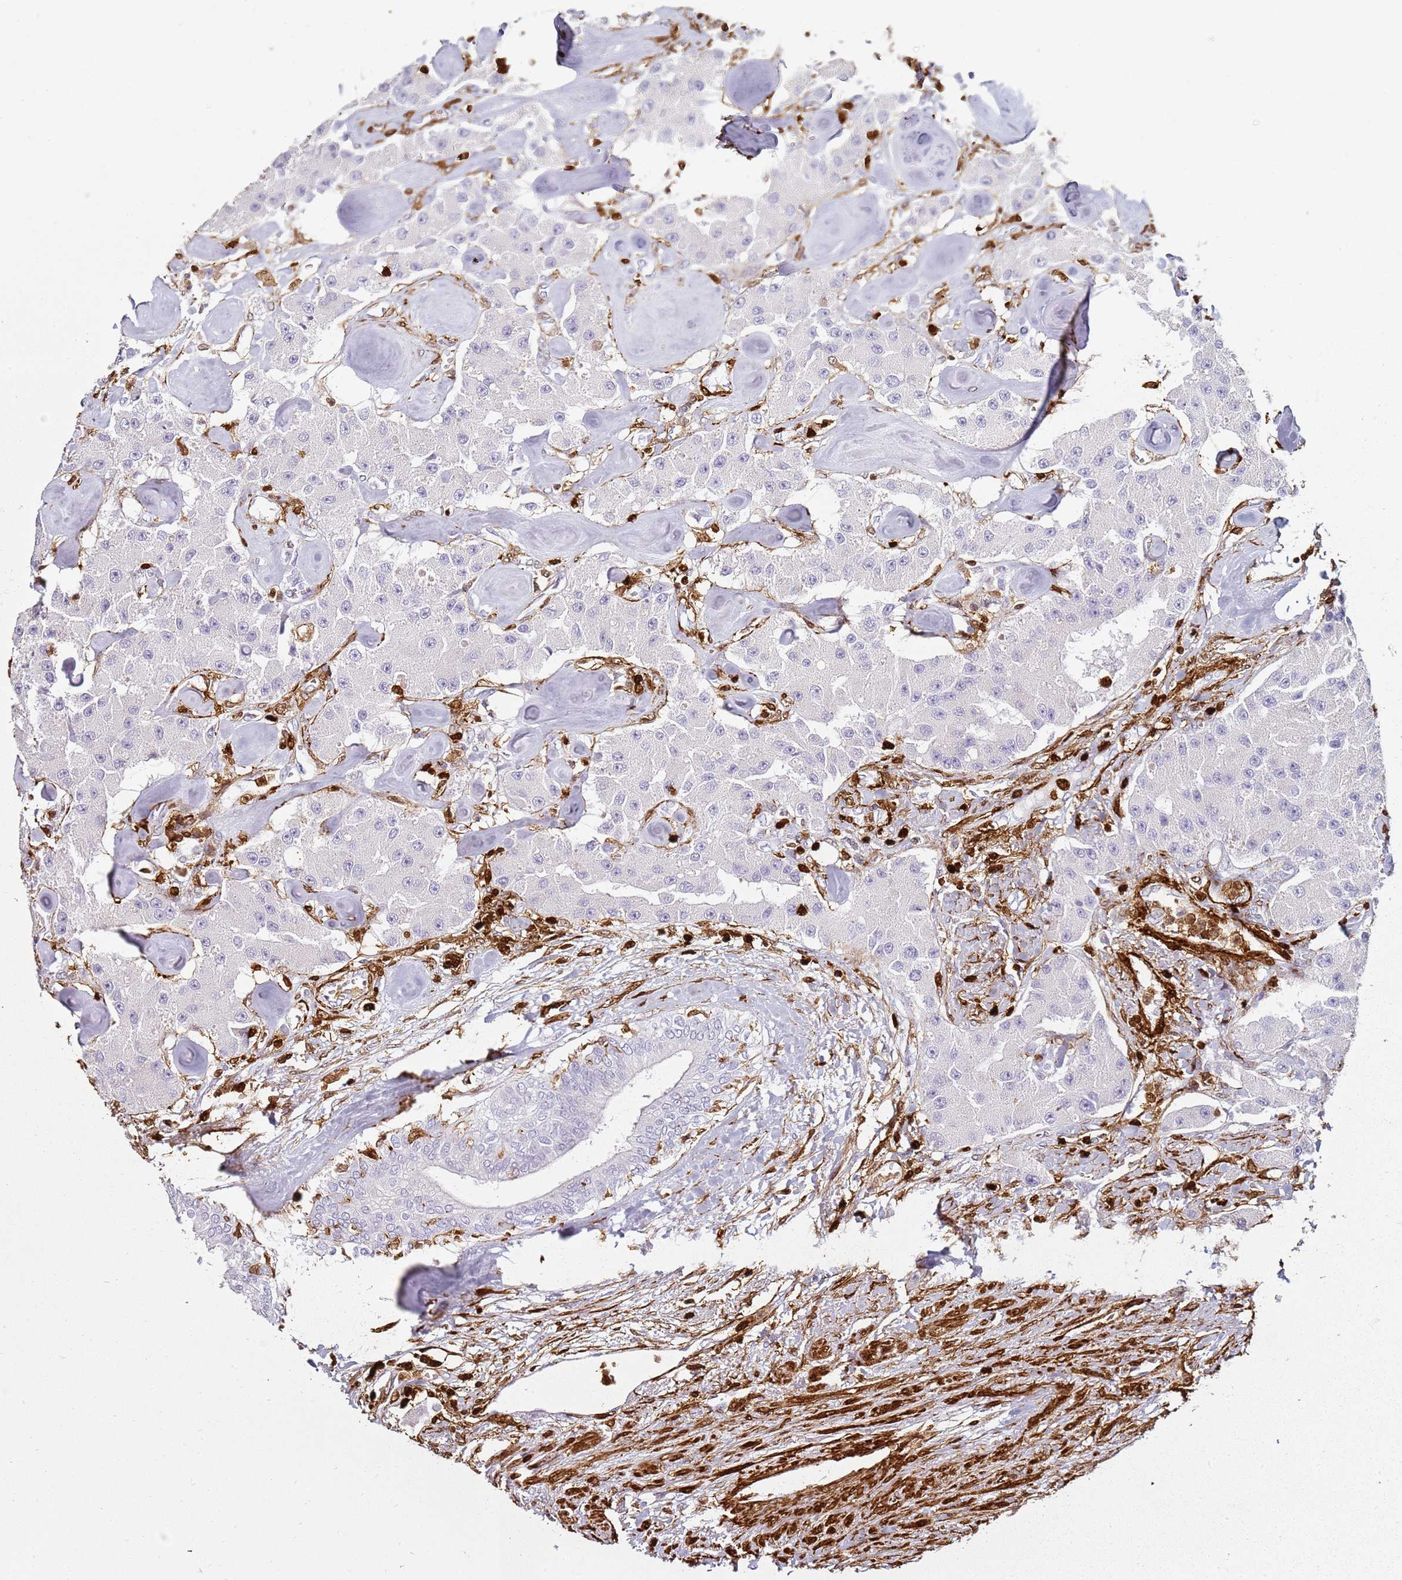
{"staining": {"intensity": "negative", "quantity": "none", "location": "none"}, "tissue": "carcinoid", "cell_type": "Tumor cells", "image_type": "cancer", "snomed": [{"axis": "morphology", "description": "Carcinoid, malignant, NOS"}, {"axis": "topography", "description": "Pancreas"}], "caption": "High power microscopy image of an IHC photomicrograph of carcinoid, revealing no significant expression in tumor cells.", "gene": "S100A4", "patient": {"sex": "male", "age": 41}}